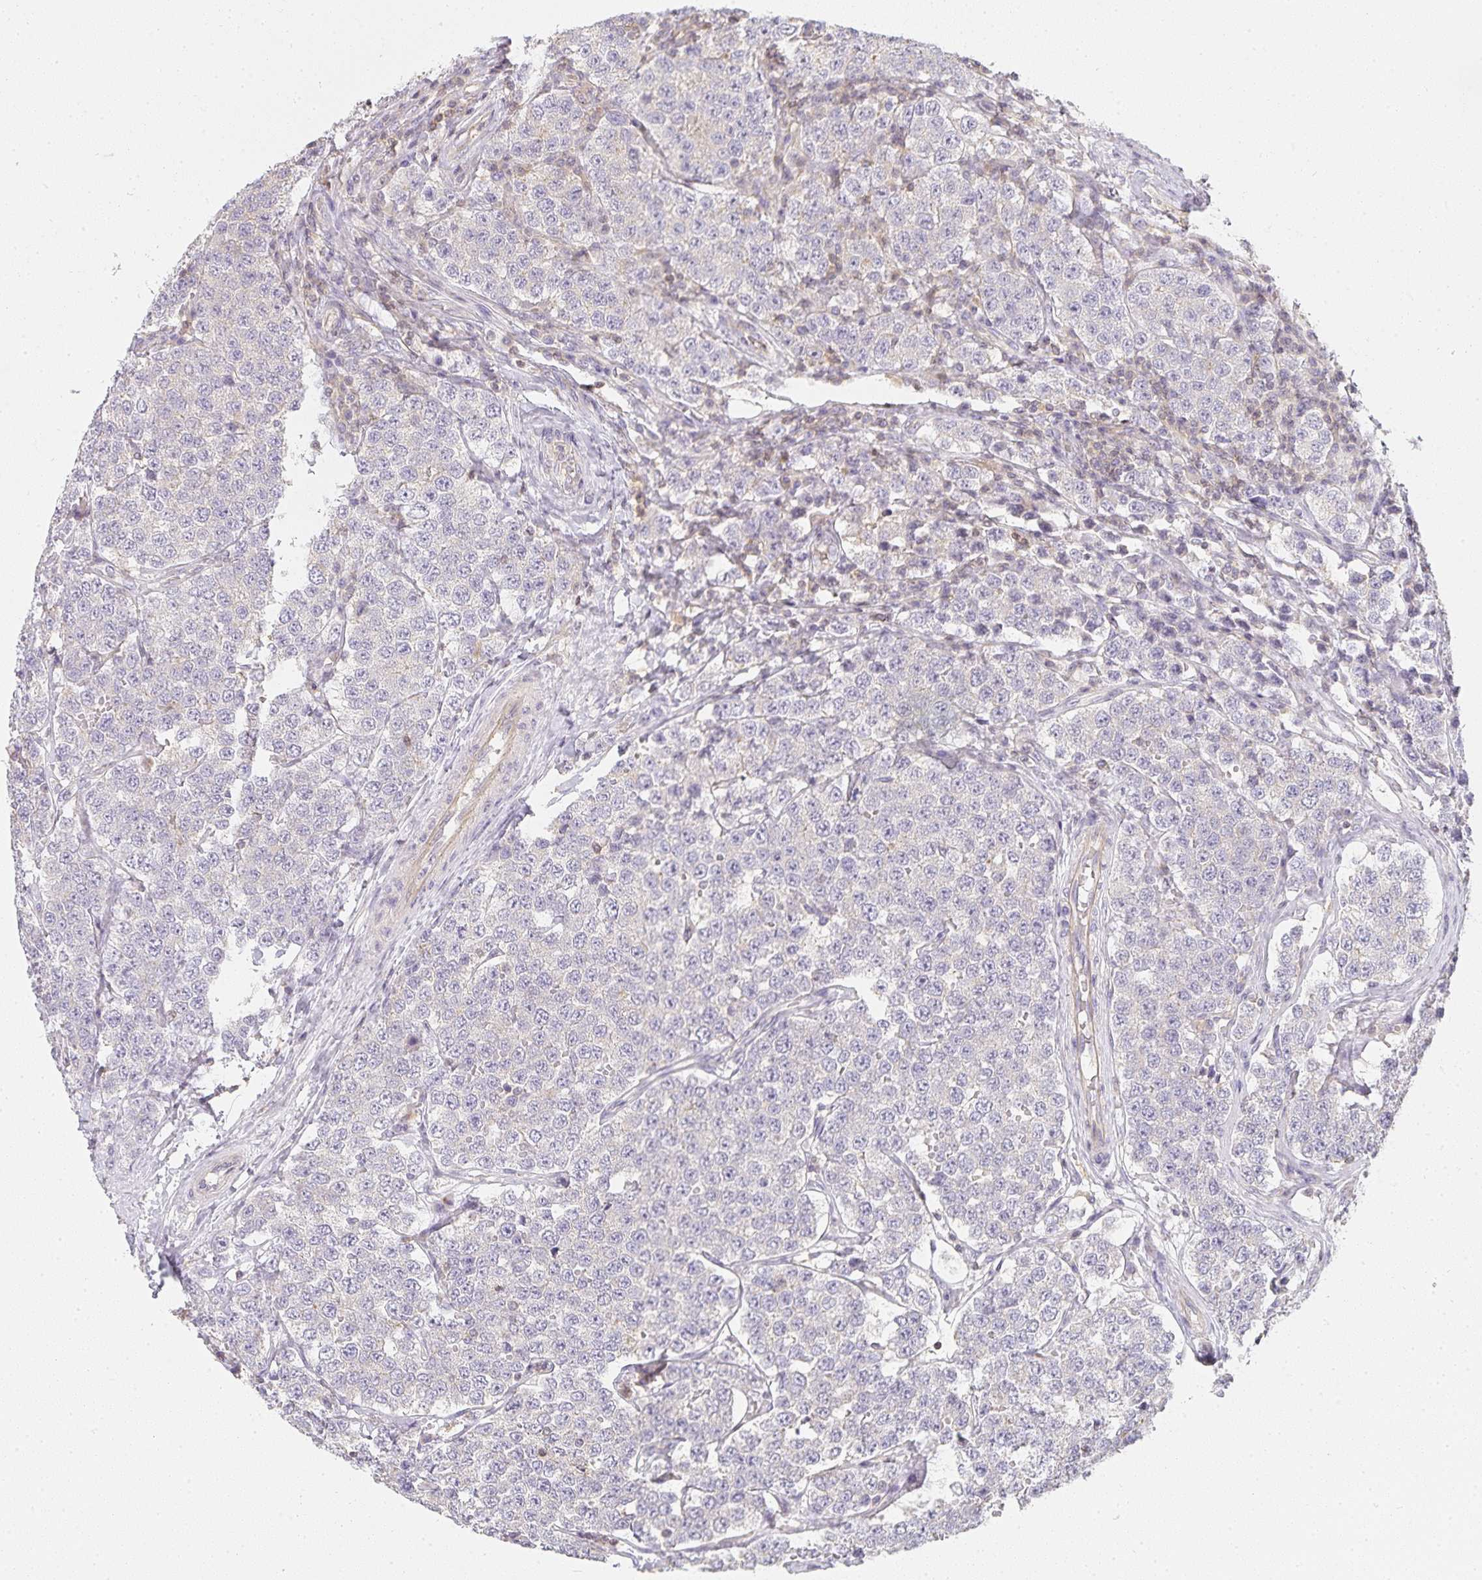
{"staining": {"intensity": "negative", "quantity": "none", "location": "none"}, "tissue": "testis cancer", "cell_type": "Tumor cells", "image_type": "cancer", "snomed": [{"axis": "morphology", "description": "Seminoma, NOS"}, {"axis": "topography", "description": "Testis"}], "caption": "High power microscopy histopathology image of an immunohistochemistry (IHC) histopathology image of testis cancer (seminoma), revealing no significant staining in tumor cells.", "gene": "GATA3", "patient": {"sex": "male", "age": 34}}